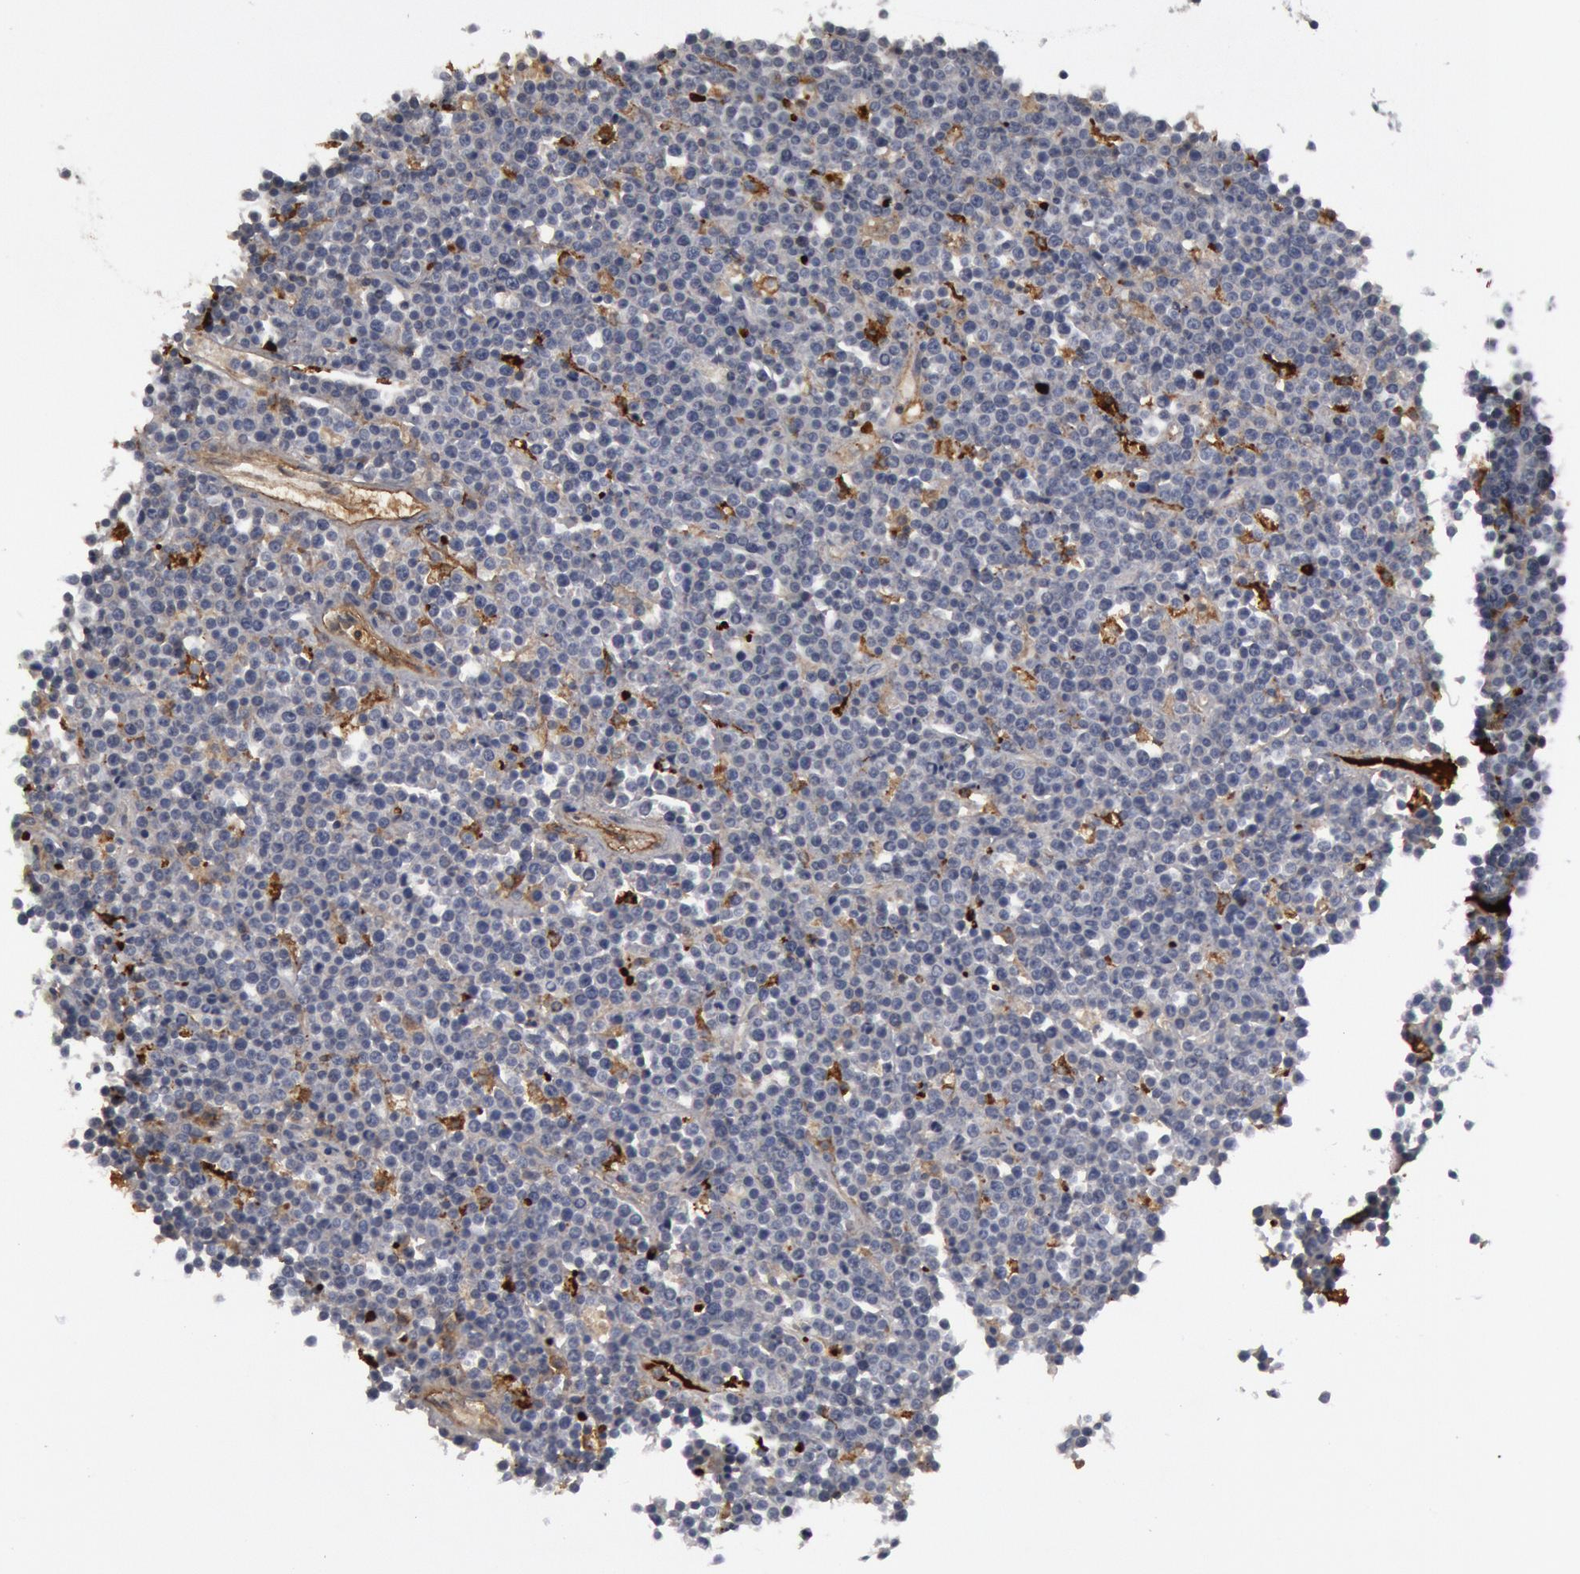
{"staining": {"intensity": "negative", "quantity": "none", "location": "none"}, "tissue": "lymphoma", "cell_type": "Tumor cells", "image_type": "cancer", "snomed": [{"axis": "morphology", "description": "Malignant lymphoma, non-Hodgkin's type, High grade"}, {"axis": "topography", "description": "Ovary"}], "caption": "IHC micrograph of human high-grade malignant lymphoma, non-Hodgkin's type stained for a protein (brown), which shows no staining in tumor cells.", "gene": "C1QC", "patient": {"sex": "female", "age": 56}}